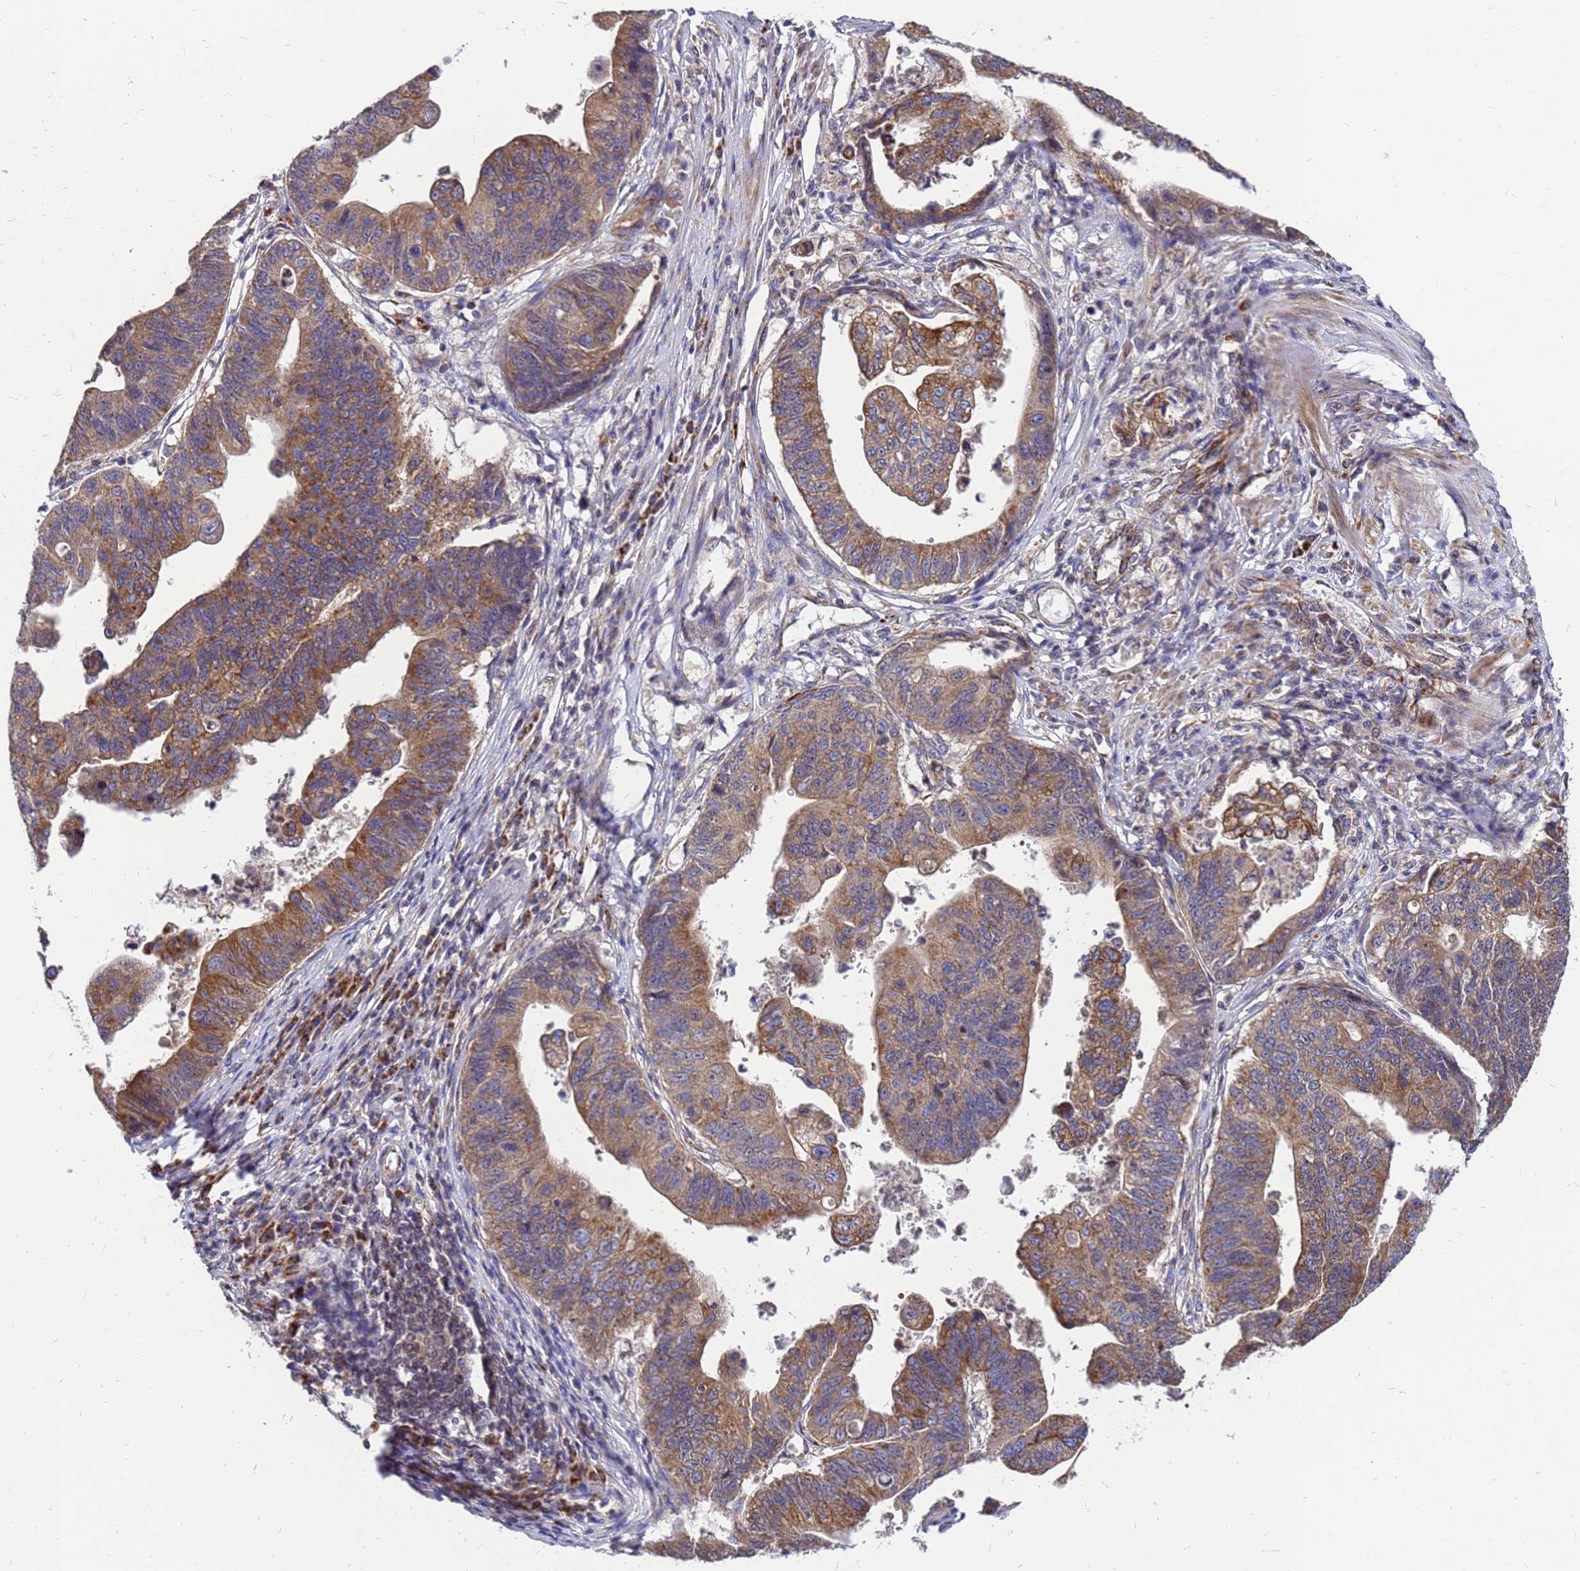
{"staining": {"intensity": "moderate", "quantity": ">75%", "location": "cytoplasmic/membranous"}, "tissue": "stomach cancer", "cell_type": "Tumor cells", "image_type": "cancer", "snomed": [{"axis": "morphology", "description": "Adenocarcinoma, NOS"}, {"axis": "topography", "description": "Stomach"}], "caption": "Stomach adenocarcinoma stained with immunohistochemistry demonstrates moderate cytoplasmic/membranous staining in approximately >75% of tumor cells.", "gene": "CMC4", "patient": {"sex": "male", "age": 59}}